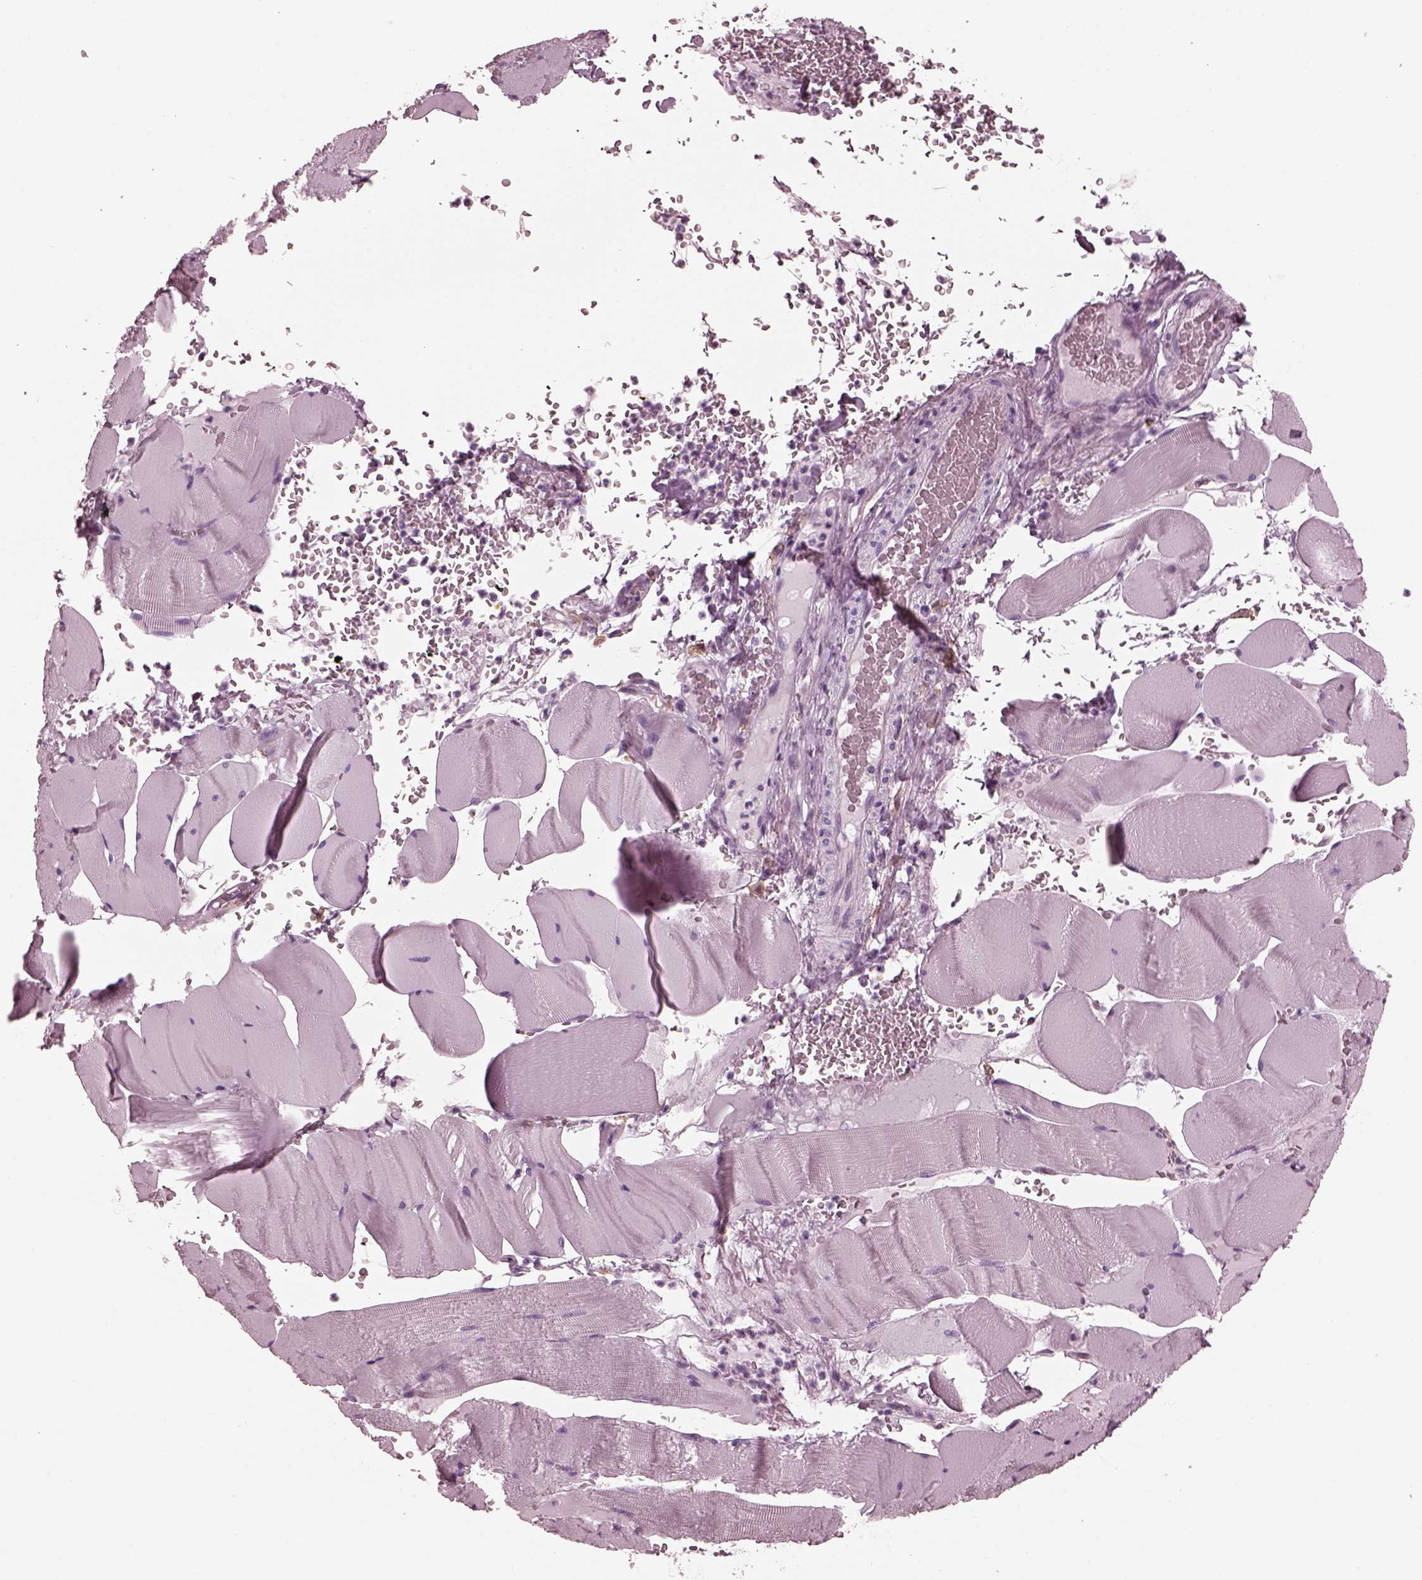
{"staining": {"intensity": "negative", "quantity": "none", "location": "none"}, "tissue": "skeletal muscle", "cell_type": "Myocytes", "image_type": "normal", "snomed": [{"axis": "morphology", "description": "Normal tissue, NOS"}, {"axis": "topography", "description": "Skeletal muscle"}], "caption": "A micrograph of skeletal muscle stained for a protein displays no brown staining in myocytes. The staining is performed using DAB (3,3'-diaminobenzidine) brown chromogen with nuclei counter-stained in using hematoxylin.", "gene": "CGA", "patient": {"sex": "male", "age": 56}}